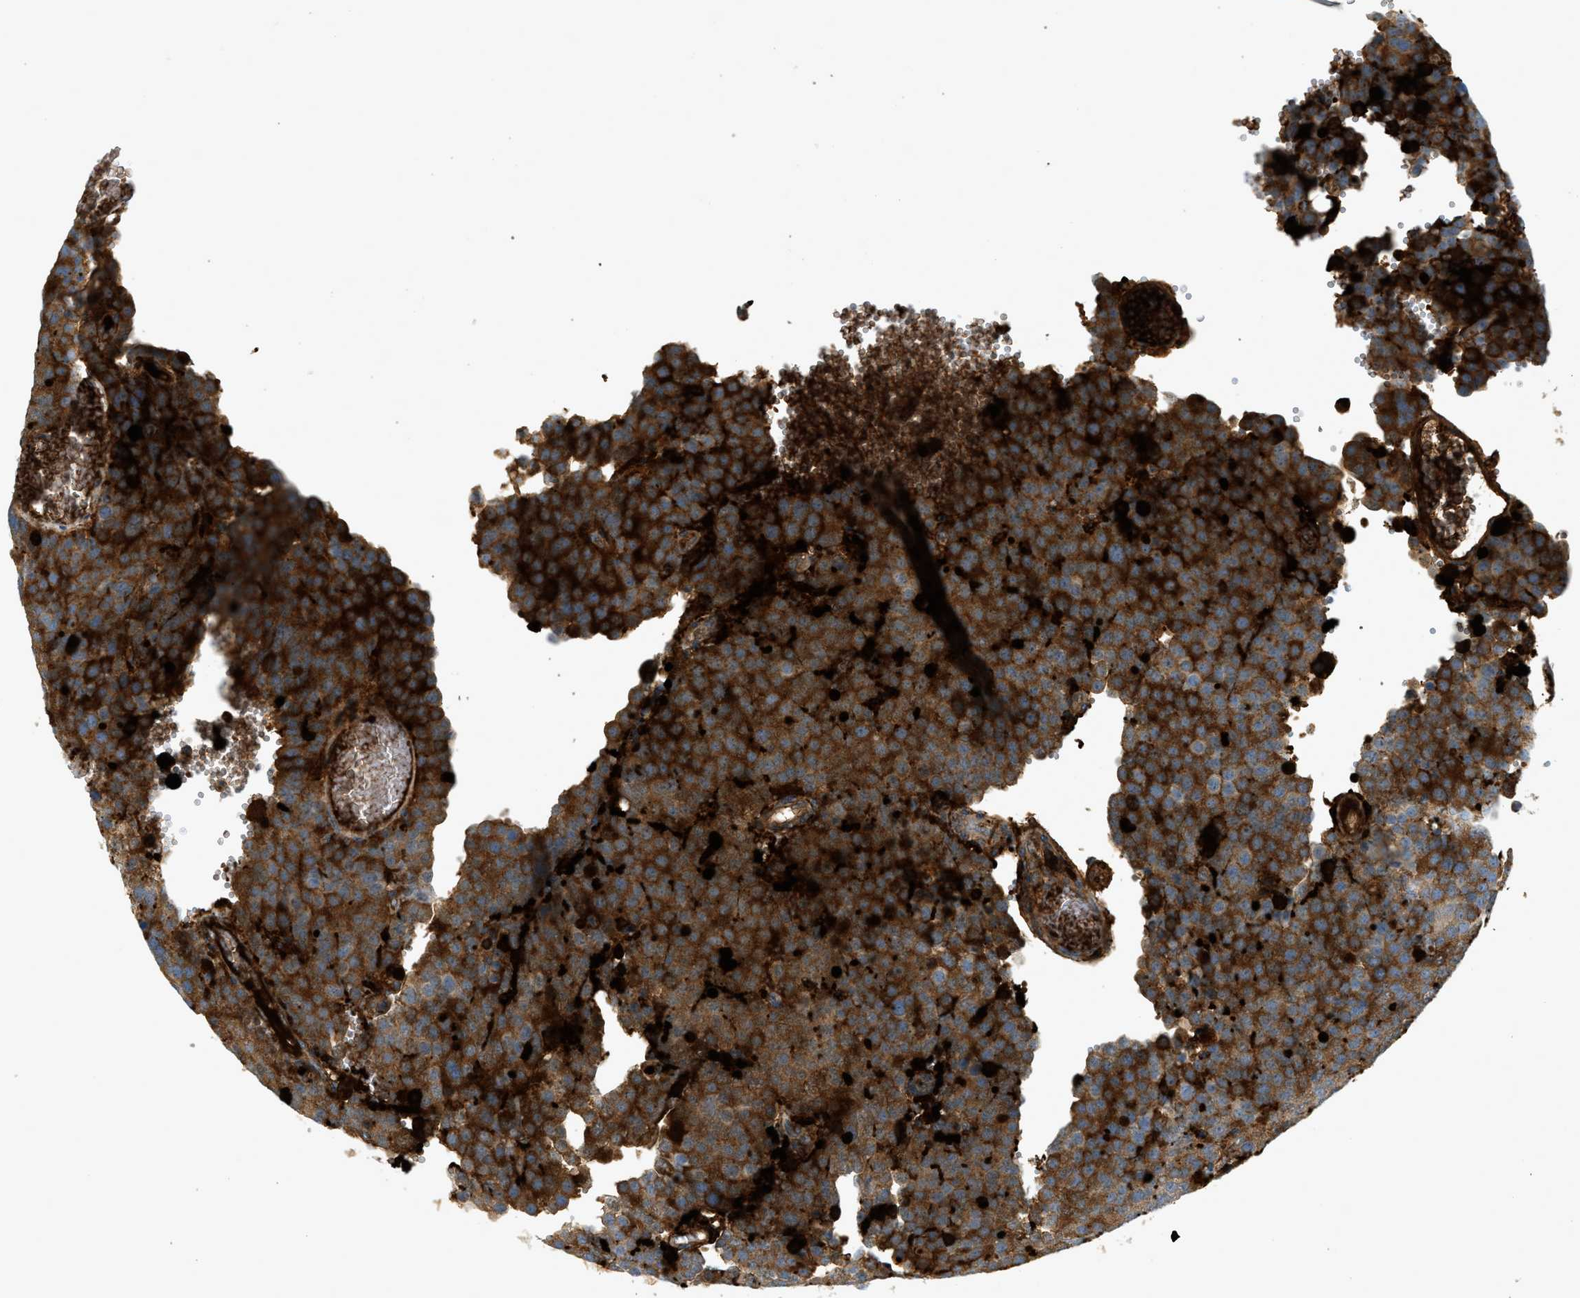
{"staining": {"intensity": "strong", "quantity": ">75%", "location": "cytoplasmic/membranous"}, "tissue": "testis cancer", "cell_type": "Tumor cells", "image_type": "cancer", "snomed": [{"axis": "morphology", "description": "Normal tissue, NOS"}, {"axis": "morphology", "description": "Seminoma, NOS"}, {"axis": "topography", "description": "Testis"}], "caption": "A photomicrograph showing strong cytoplasmic/membranous positivity in about >75% of tumor cells in testis cancer (seminoma), as visualized by brown immunohistochemical staining.", "gene": "F2", "patient": {"sex": "male", "age": 71}}